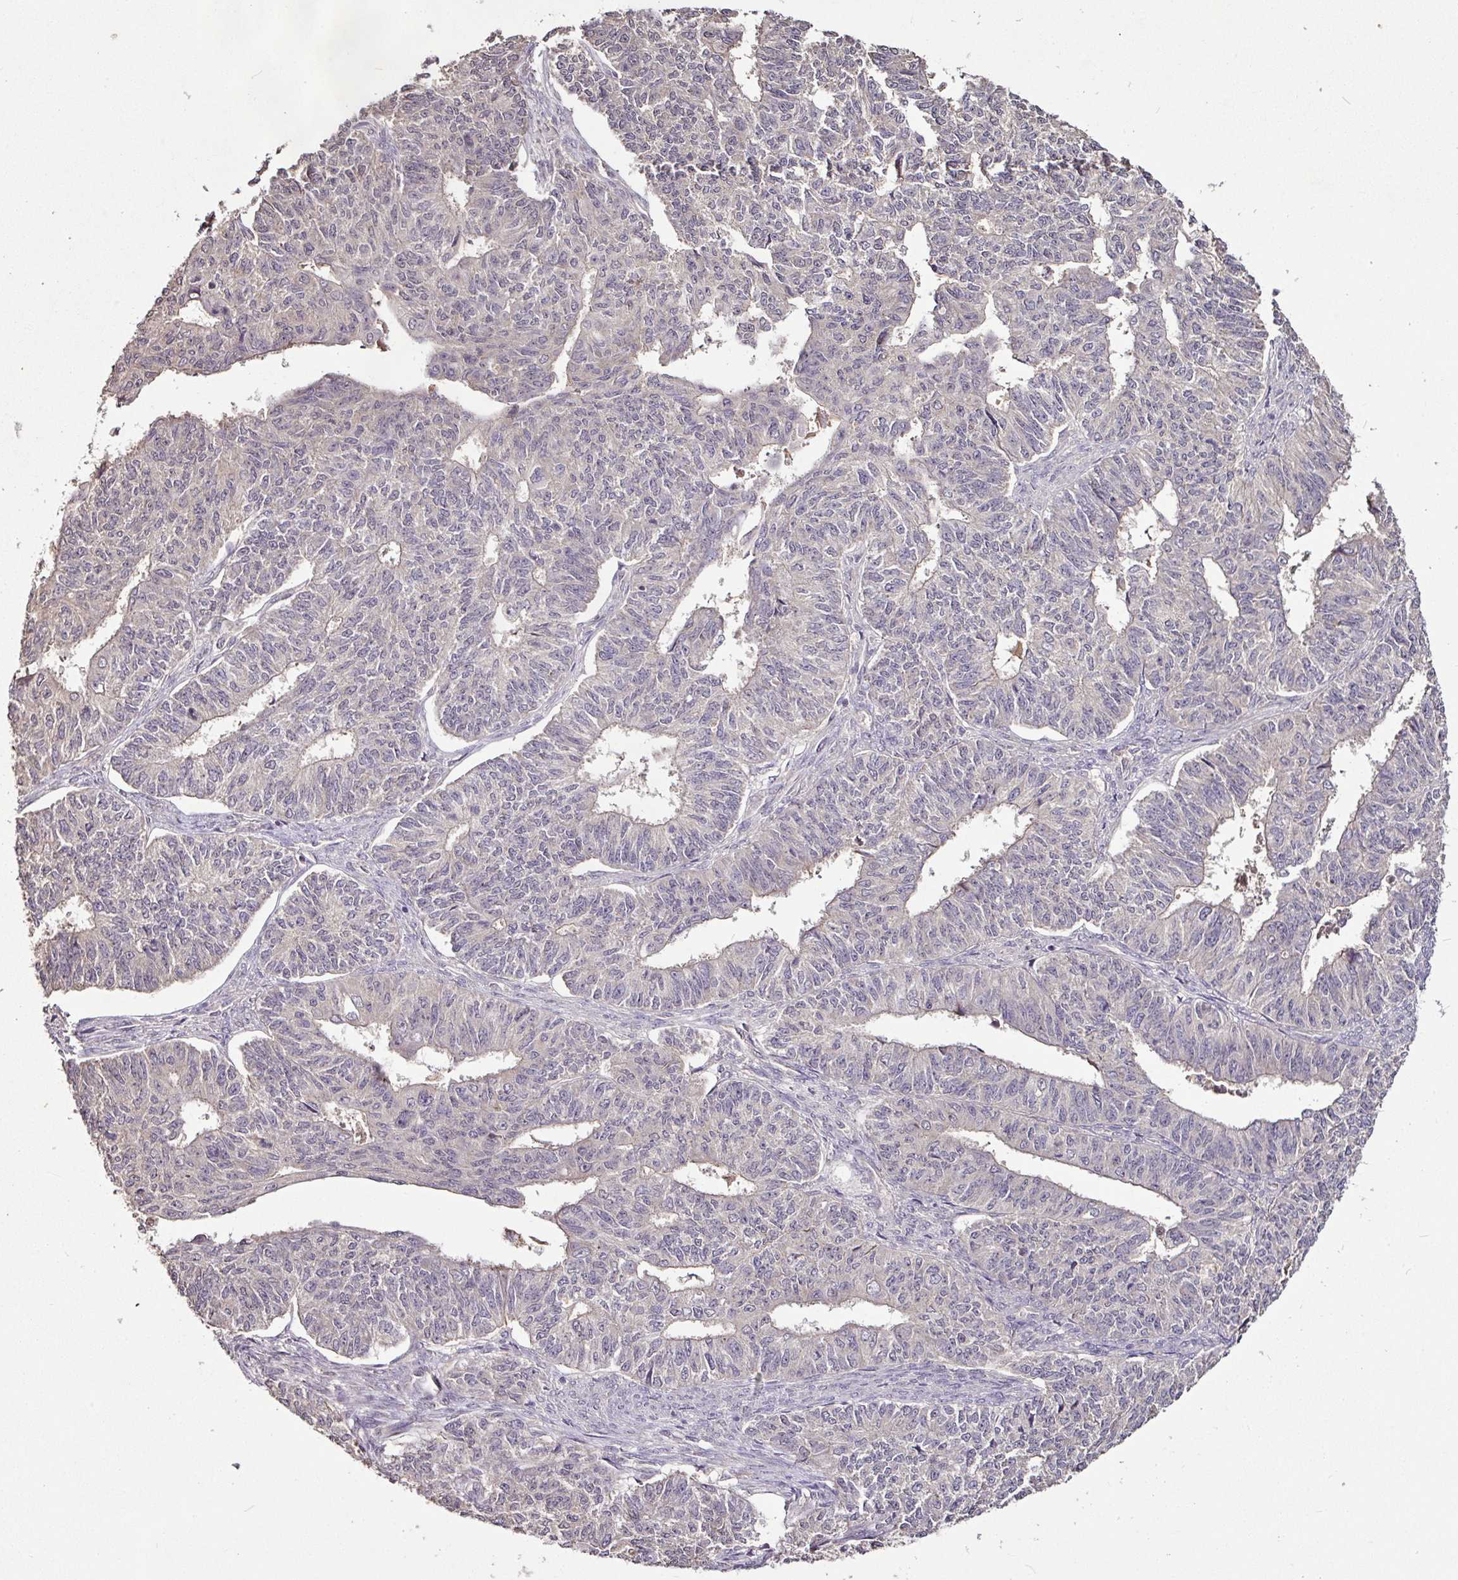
{"staining": {"intensity": "negative", "quantity": "none", "location": "none"}, "tissue": "endometrial cancer", "cell_type": "Tumor cells", "image_type": "cancer", "snomed": [{"axis": "morphology", "description": "Adenocarcinoma, NOS"}, {"axis": "topography", "description": "Endometrium"}], "caption": "Histopathology image shows no significant protein staining in tumor cells of endometrial cancer. The staining was performed using DAB to visualize the protein expression in brown, while the nuclei were stained in blue with hematoxylin (Magnification: 20x).", "gene": "RPL38", "patient": {"sex": "female", "age": 32}}